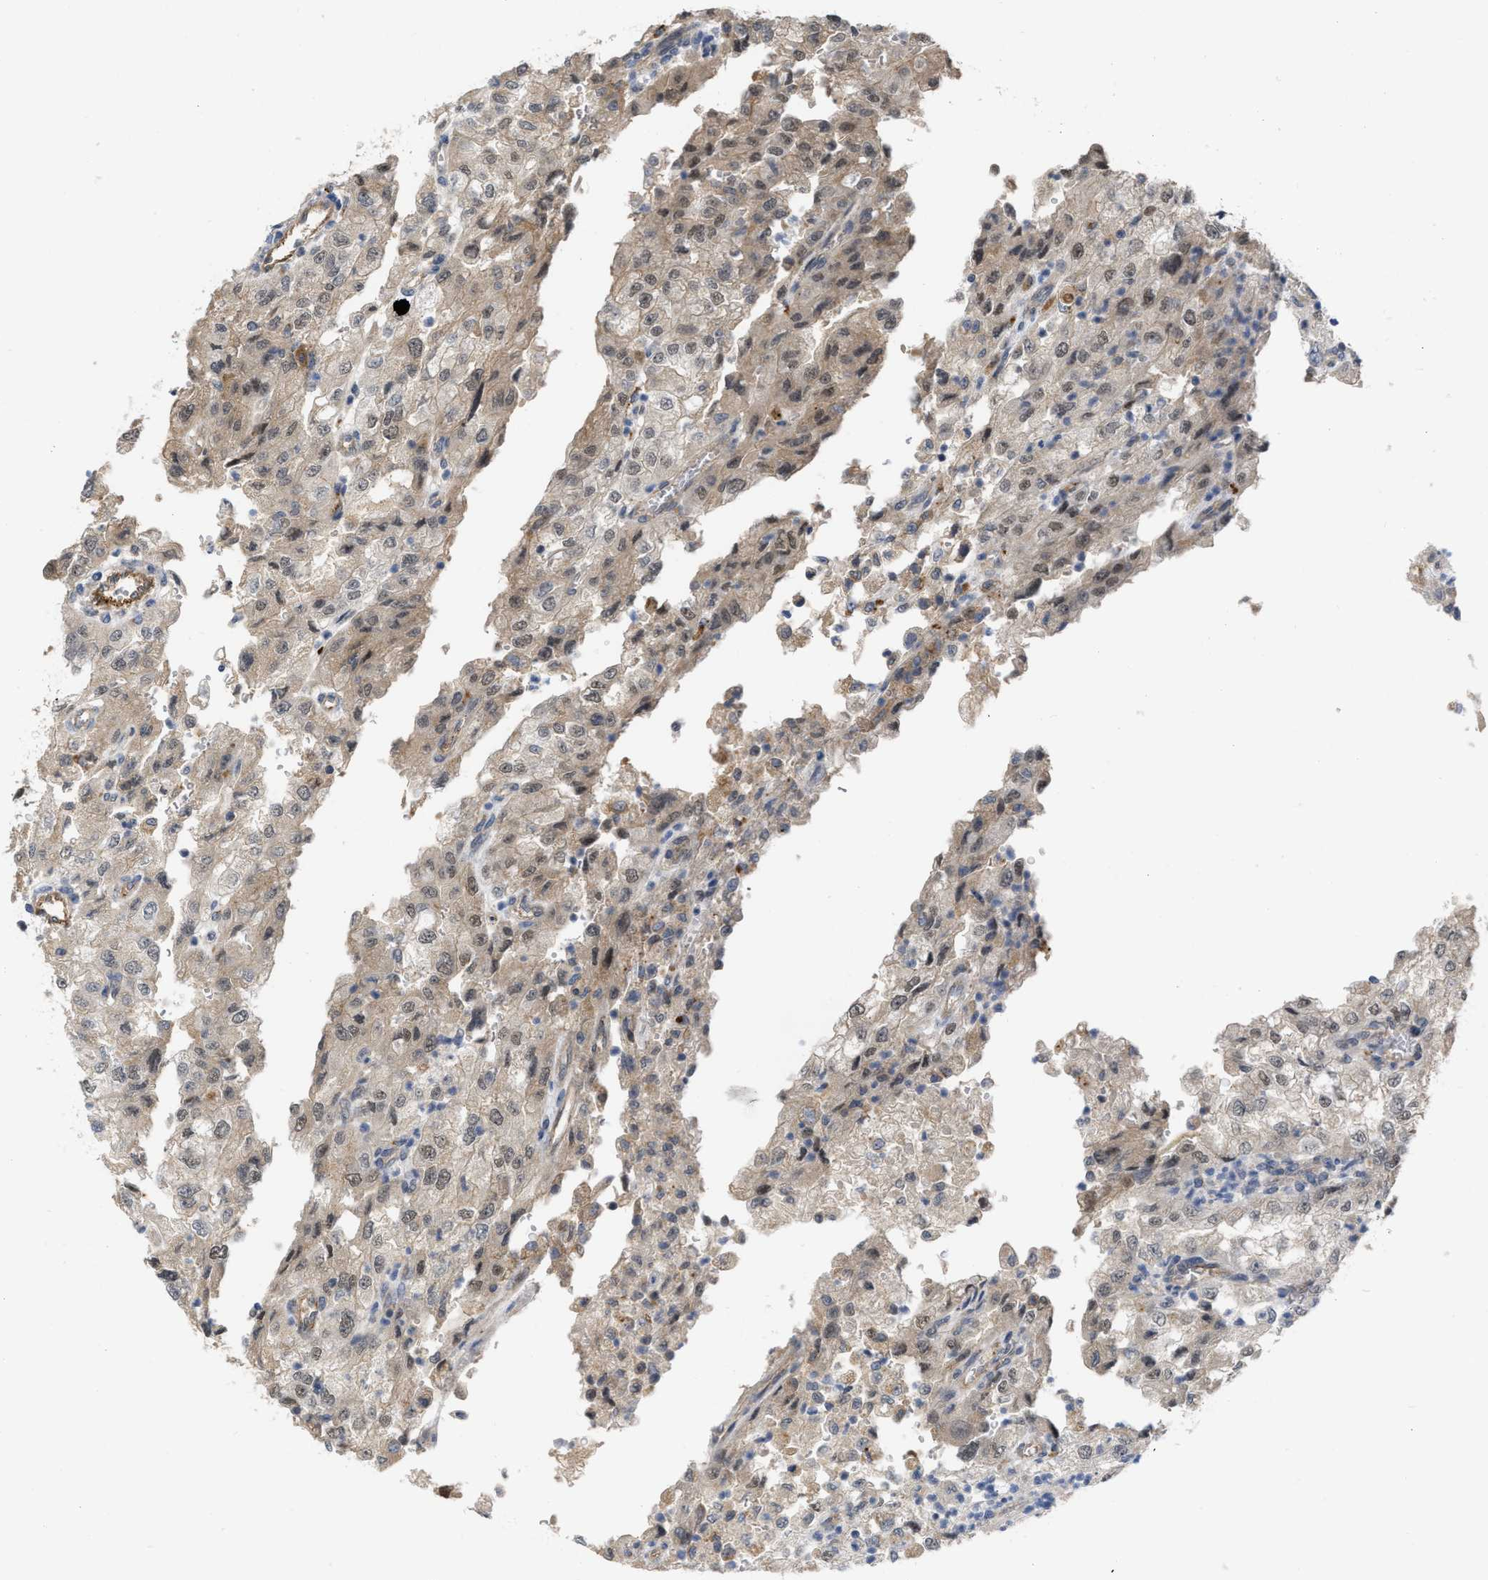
{"staining": {"intensity": "weak", "quantity": "<25%", "location": "cytoplasmic/membranous"}, "tissue": "renal cancer", "cell_type": "Tumor cells", "image_type": "cancer", "snomed": [{"axis": "morphology", "description": "Adenocarcinoma, NOS"}, {"axis": "topography", "description": "Kidney"}], "caption": "Immunohistochemistry (IHC) micrograph of neoplastic tissue: renal cancer (adenocarcinoma) stained with DAB shows no significant protein expression in tumor cells.", "gene": "NAPEPLD", "patient": {"sex": "female", "age": 54}}